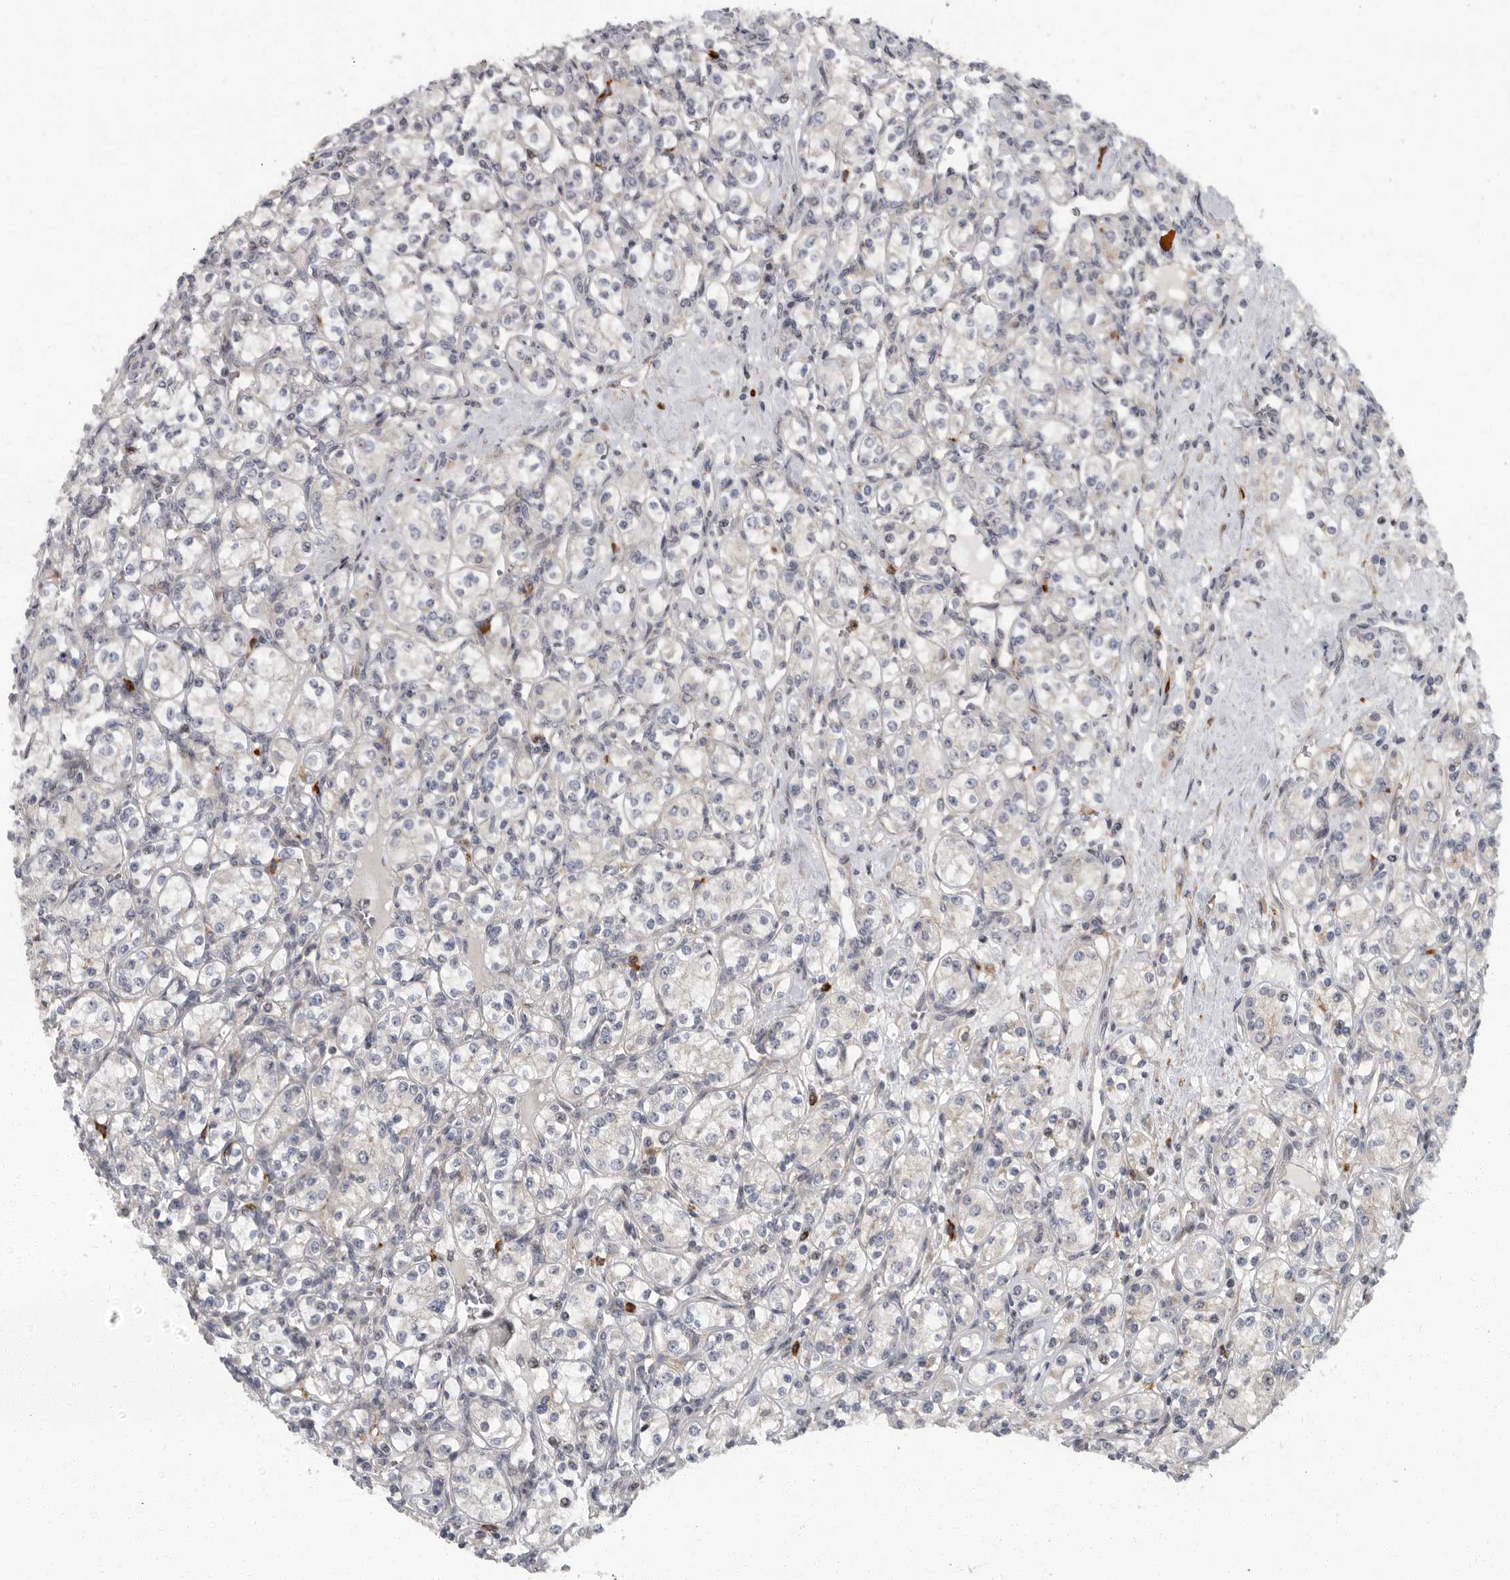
{"staining": {"intensity": "negative", "quantity": "none", "location": "none"}, "tissue": "renal cancer", "cell_type": "Tumor cells", "image_type": "cancer", "snomed": [{"axis": "morphology", "description": "Adenocarcinoma, NOS"}, {"axis": "topography", "description": "Kidney"}], "caption": "DAB (3,3'-diaminobenzidine) immunohistochemical staining of renal cancer demonstrates no significant positivity in tumor cells.", "gene": "PDCD11", "patient": {"sex": "male", "age": 77}}